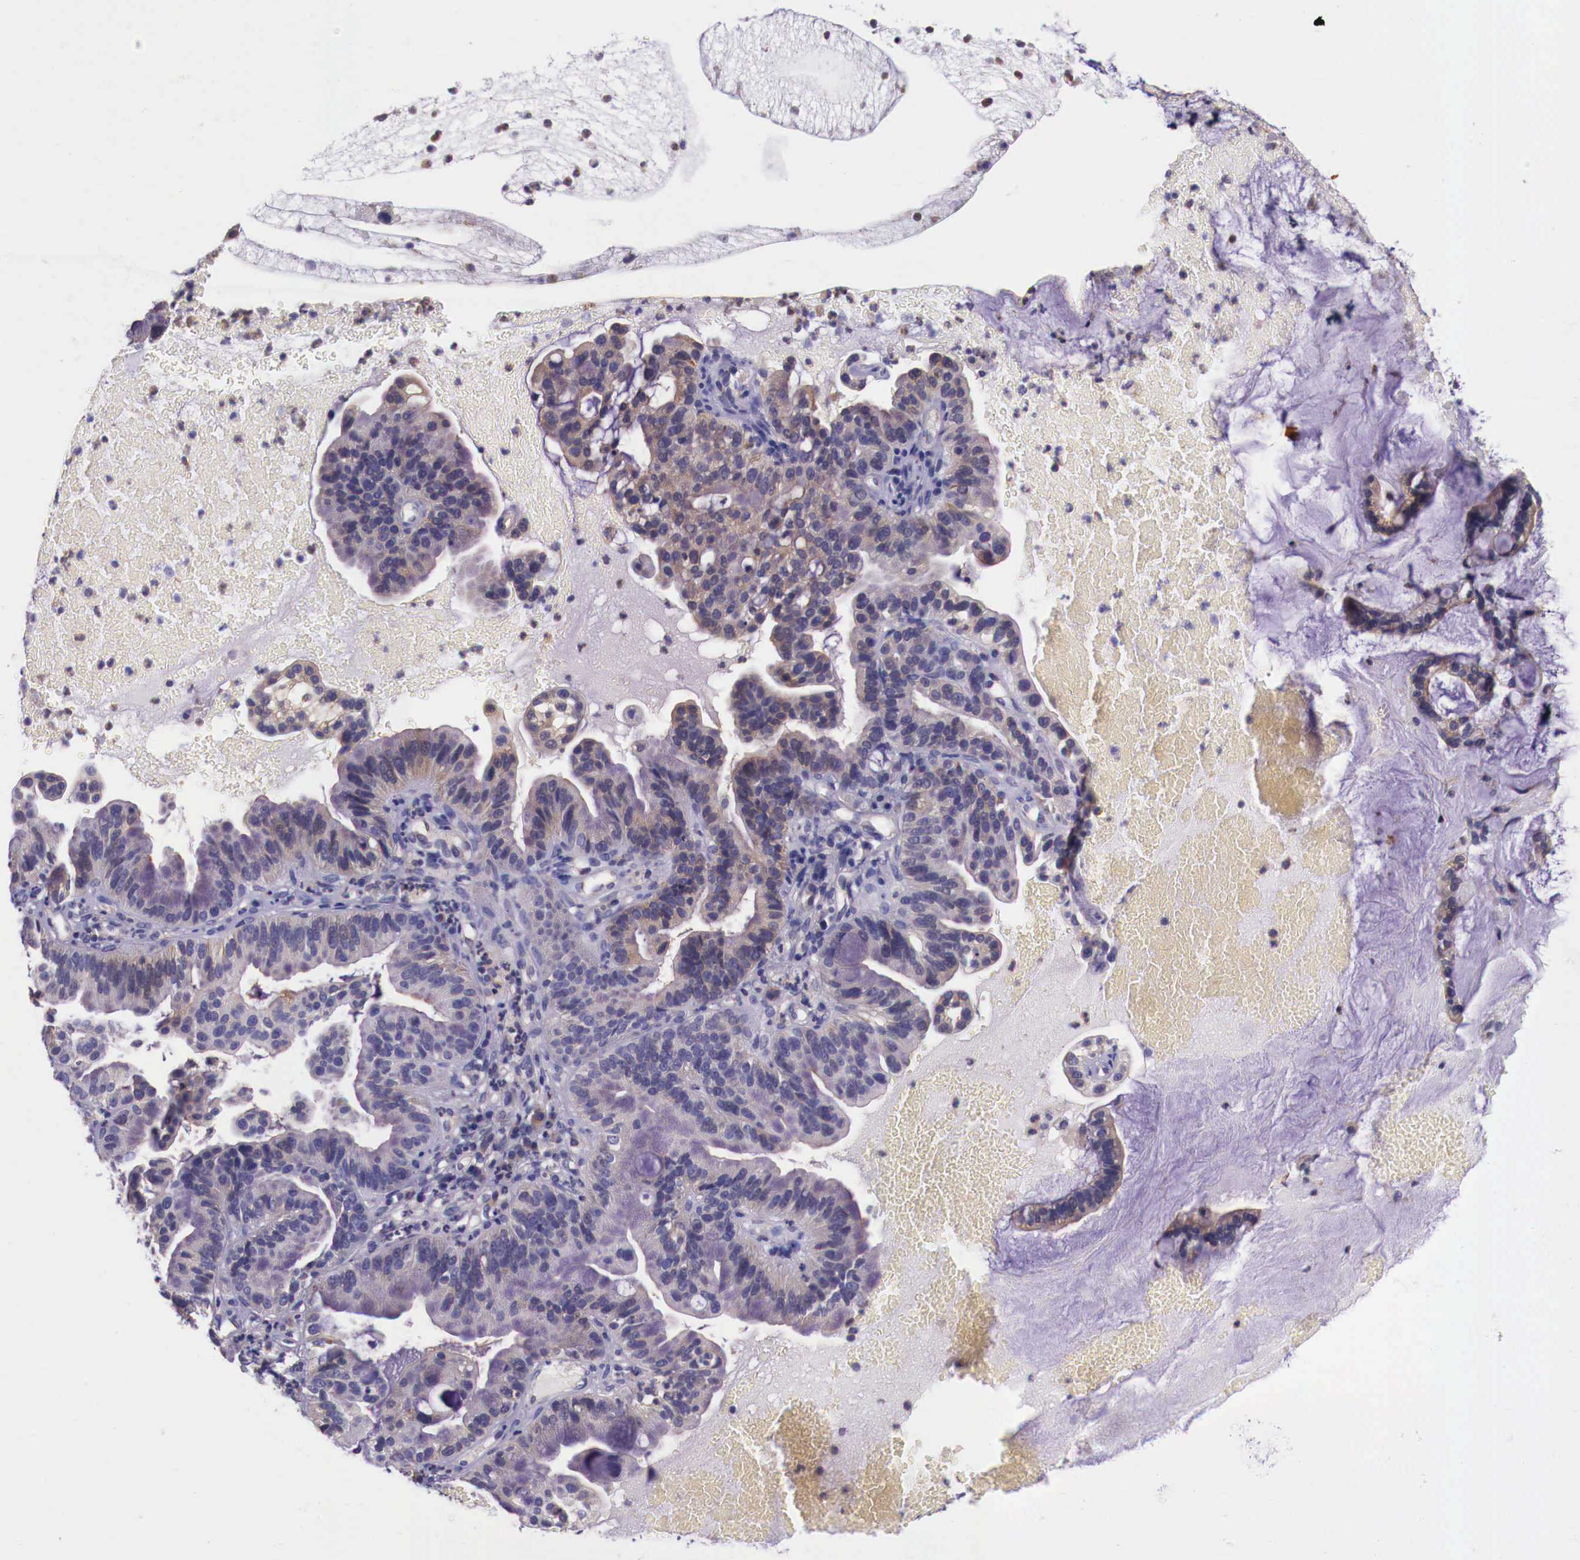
{"staining": {"intensity": "weak", "quantity": "<25%", "location": "cytoplasmic/membranous"}, "tissue": "cervical cancer", "cell_type": "Tumor cells", "image_type": "cancer", "snomed": [{"axis": "morphology", "description": "Adenocarcinoma, NOS"}, {"axis": "topography", "description": "Cervix"}], "caption": "Cervical adenocarcinoma stained for a protein using immunohistochemistry reveals no expression tumor cells.", "gene": "GRIPAP1", "patient": {"sex": "female", "age": 41}}